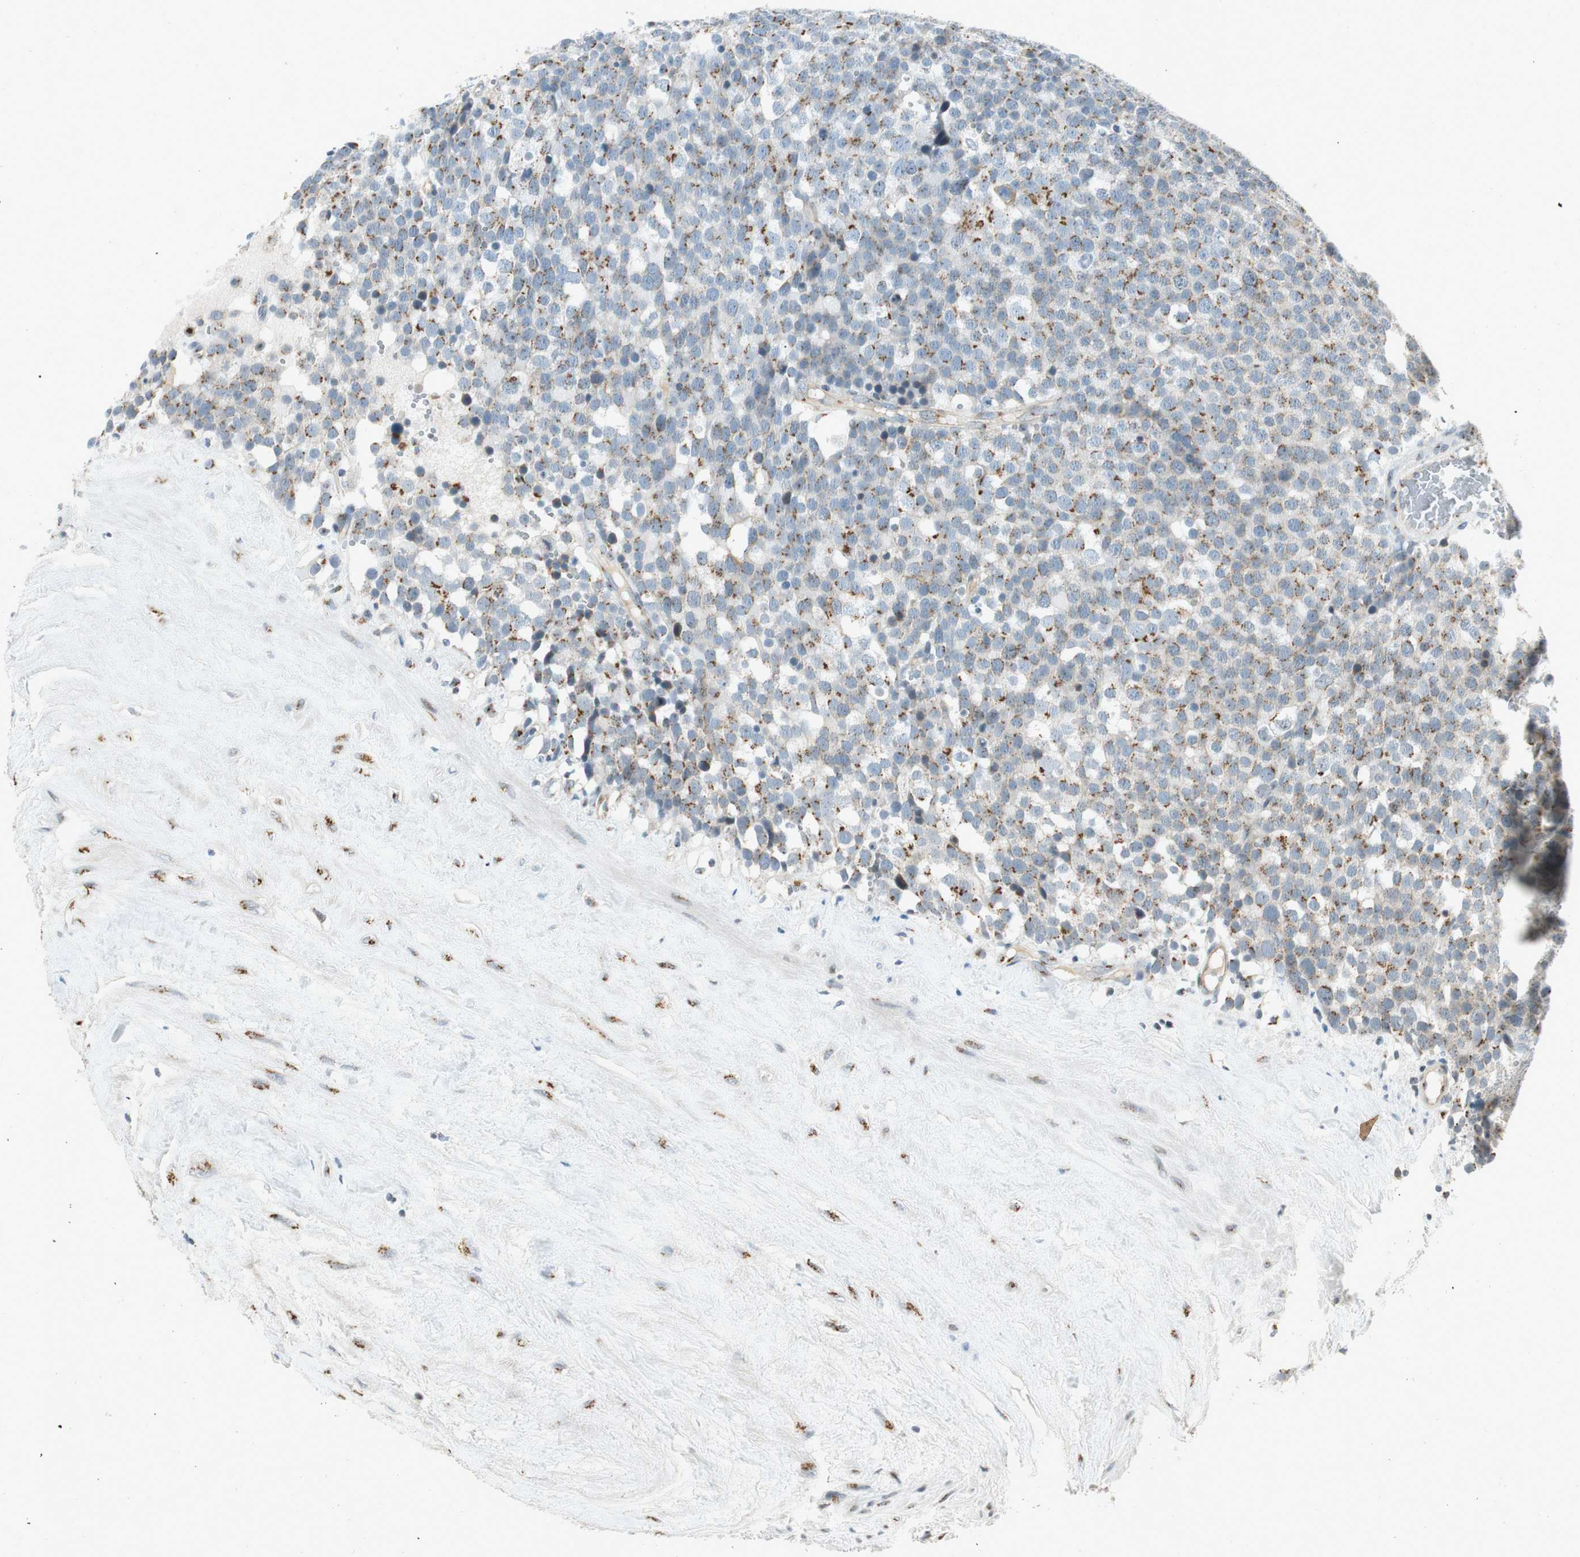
{"staining": {"intensity": "weak", "quantity": "25%-75%", "location": "cytoplasmic/membranous"}, "tissue": "testis cancer", "cell_type": "Tumor cells", "image_type": "cancer", "snomed": [{"axis": "morphology", "description": "Seminoma, NOS"}, {"axis": "topography", "description": "Testis"}], "caption": "Brown immunohistochemical staining in human testis cancer (seminoma) displays weak cytoplasmic/membranous expression in about 25%-75% of tumor cells.", "gene": "NEO1", "patient": {"sex": "male", "age": 71}}